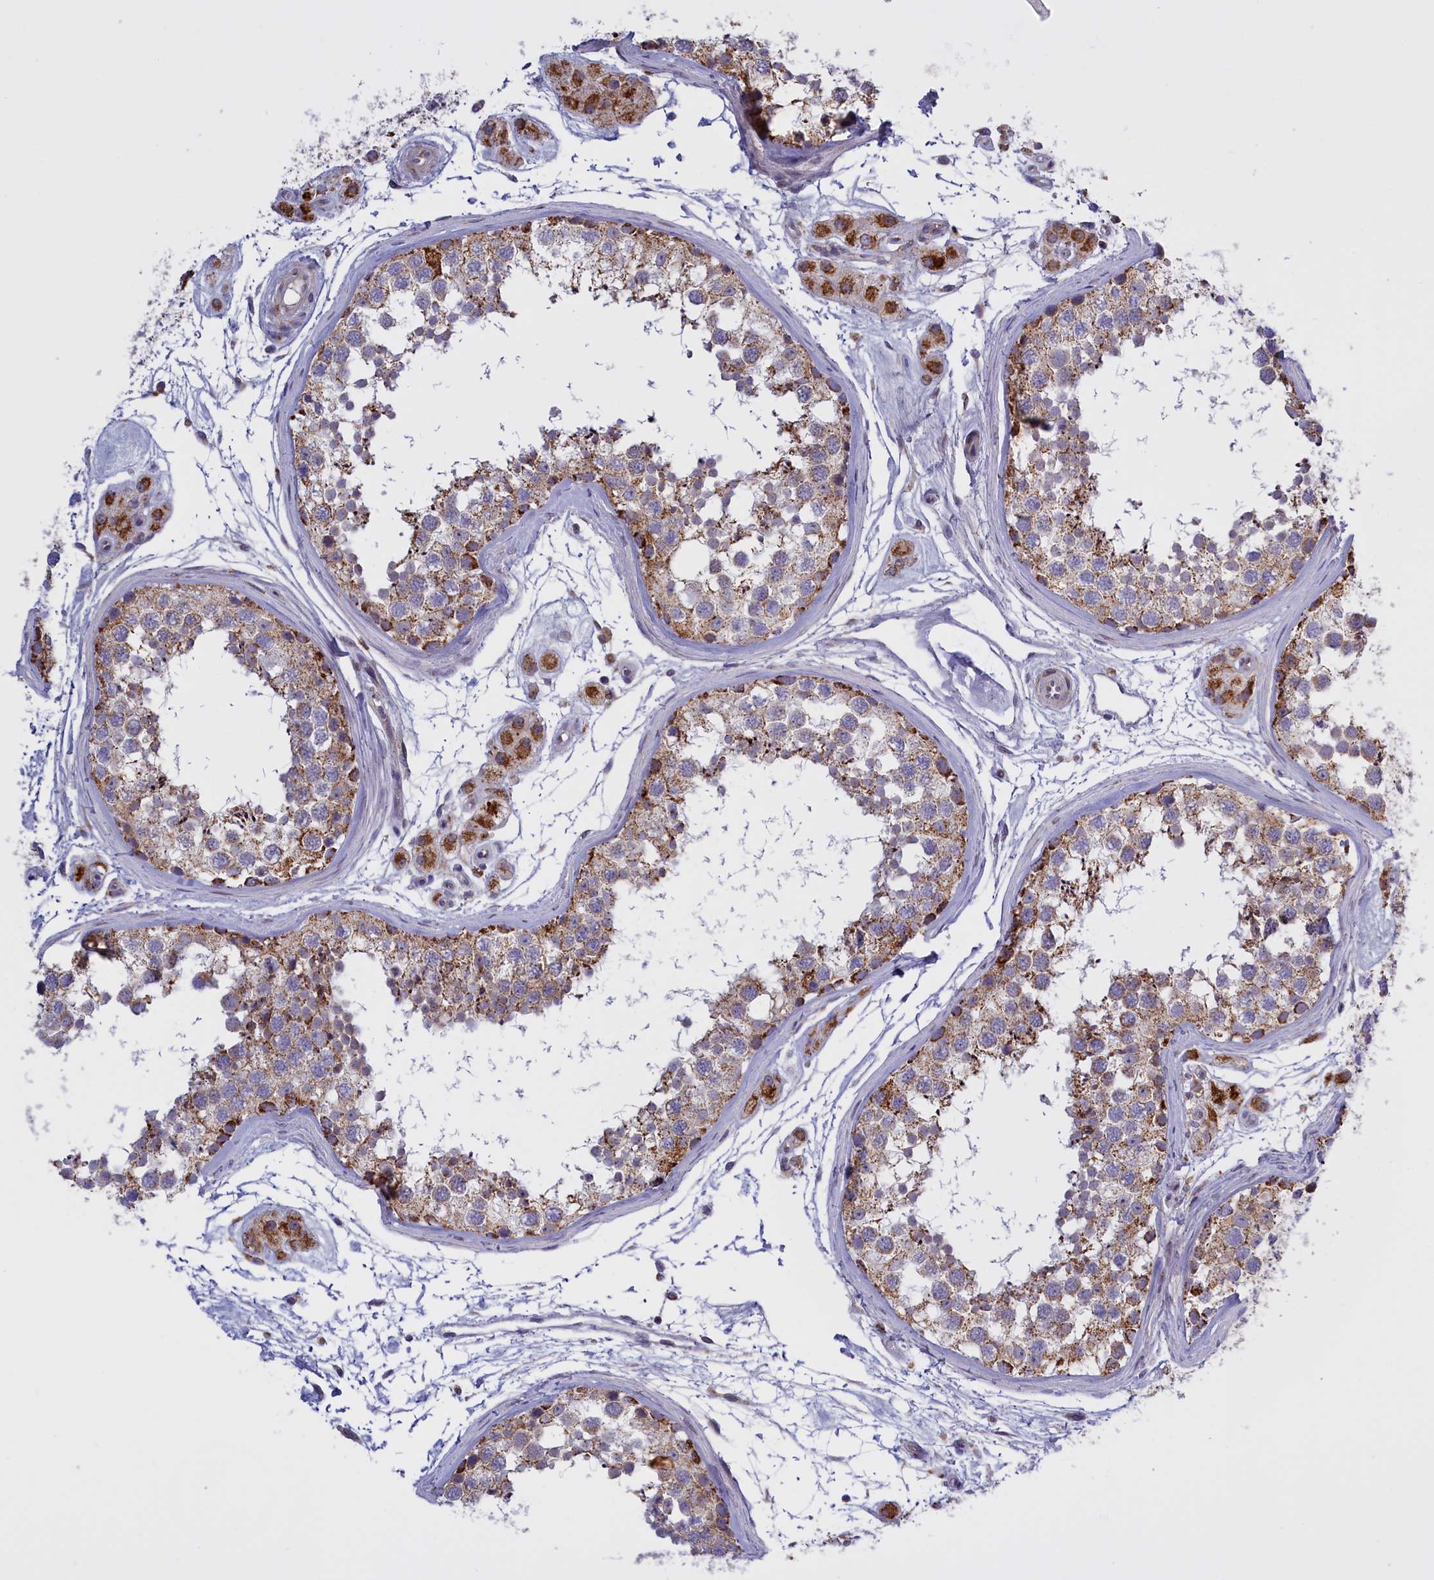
{"staining": {"intensity": "moderate", "quantity": "25%-75%", "location": "cytoplasmic/membranous"}, "tissue": "testis", "cell_type": "Cells in seminiferous ducts", "image_type": "normal", "snomed": [{"axis": "morphology", "description": "Normal tissue, NOS"}, {"axis": "topography", "description": "Testis"}], "caption": "Benign testis displays moderate cytoplasmic/membranous staining in about 25%-75% of cells in seminiferous ducts (DAB (3,3'-diaminobenzidine) IHC with brightfield microscopy, high magnification)..", "gene": "FAM149B1", "patient": {"sex": "male", "age": 56}}